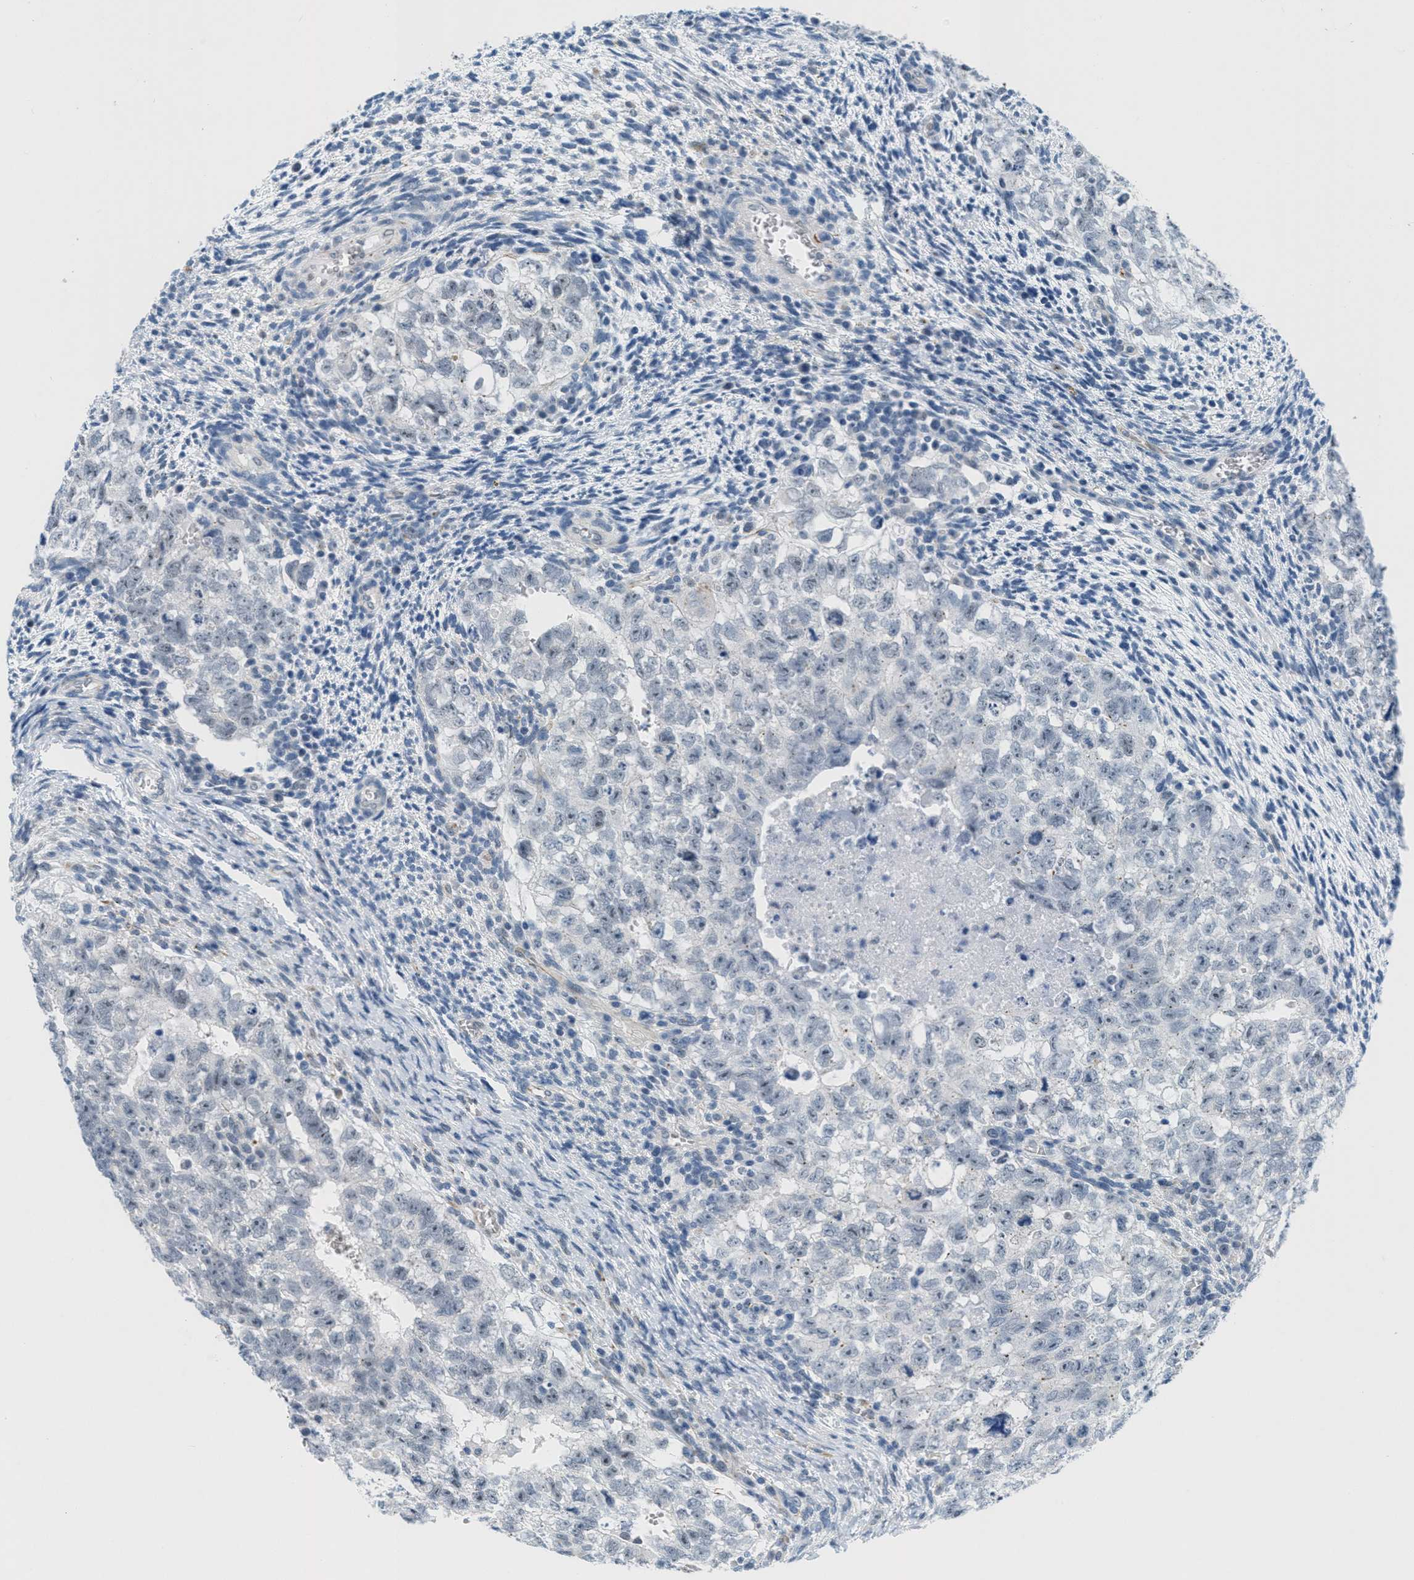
{"staining": {"intensity": "negative", "quantity": "none", "location": "none"}, "tissue": "testis cancer", "cell_type": "Tumor cells", "image_type": "cancer", "snomed": [{"axis": "morphology", "description": "Seminoma, NOS"}, {"axis": "morphology", "description": "Carcinoma, Embryonal, NOS"}, {"axis": "topography", "description": "Testis"}], "caption": "The micrograph shows no staining of tumor cells in testis cancer. (DAB (3,3'-diaminobenzidine) IHC with hematoxylin counter stain).", "gene": "HS3ST2", "patient": {"sex": "male", "age": 38}}